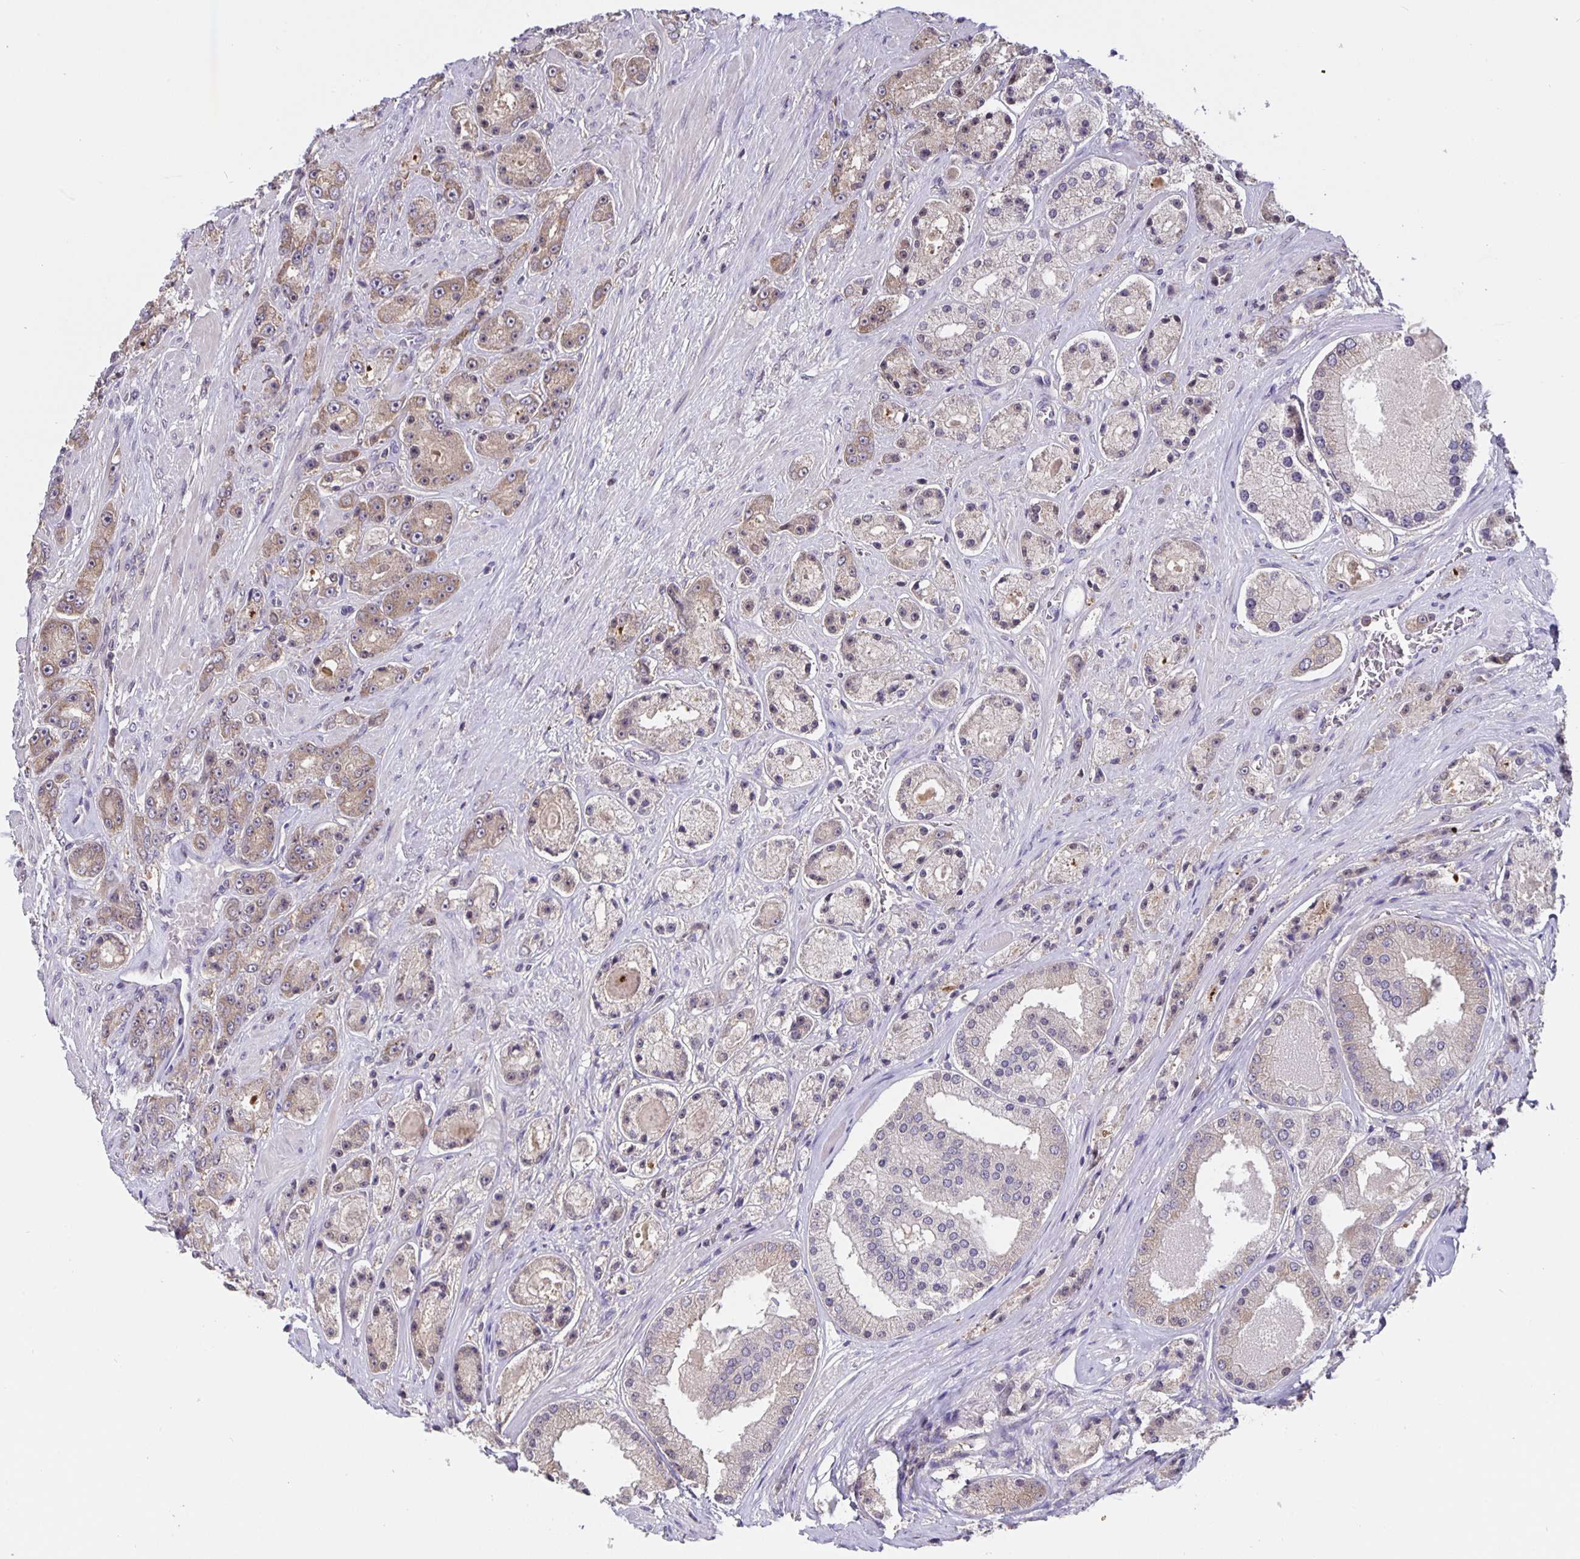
{"staining": {"intensity": "weak", "quantity": "25%-75%", "location": "cytoplasmic/membranous"}, "tissue": "prostate cancer", "cell_type": "Tumor cells", "image_type": "cancer", "snomed": [{"axis": "morphology", "description": "Adenocarcinoma, High grade"}, {"axis": "topography", "description": "Prostate"}], "caption": "Prostate cancer stained with IHC shows weak cytoplasmic/membranous expression in about 25%-75% of tumor cells. Nuclei are stained in blue.", "gene": "FEM1C", "patient": {"sex": "male", "age": 67}}